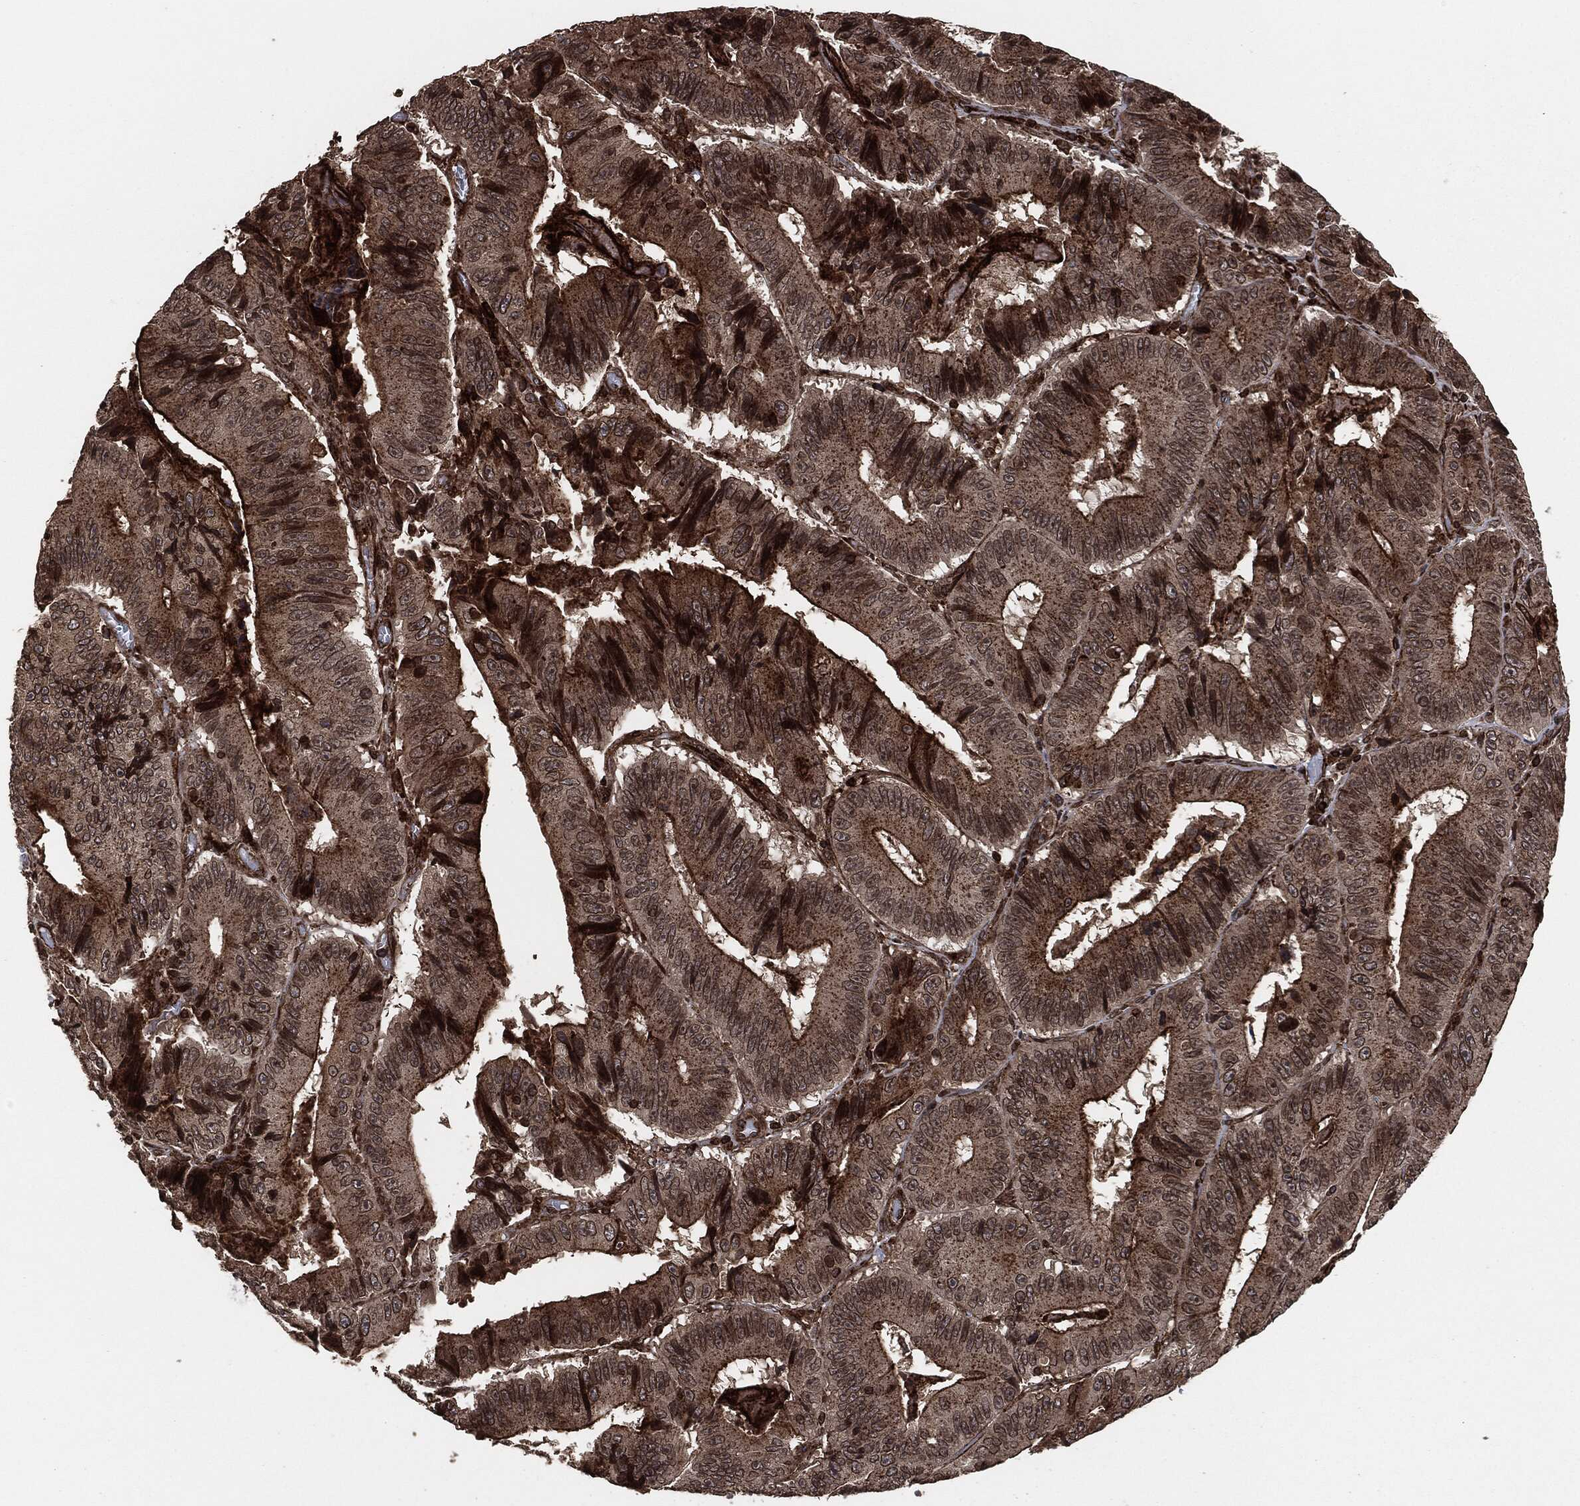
{"staining": {"intensity": "moderate", "quantity": "25%-75%", "location": "cytoplasmic/membranous"}, "tissue": "colorectal cancer", "cell_type": "Tumor cells", "image_type": "cancer", "snomed": [{"axis": "morphology", "description": "Adenocarcinoma, NOS"}, {"axis": "topography", "description": "Colon"}], "caption": "IHC (DAB (3,3'-diaminobenzidine)) staining of human colorectal cancer shows moderate cytoplasmic/membranous protein positivity in about 25%-75% of tumor cells.", "gene": "IFIT1", "patient": {"sex": "female", "age": 86}}